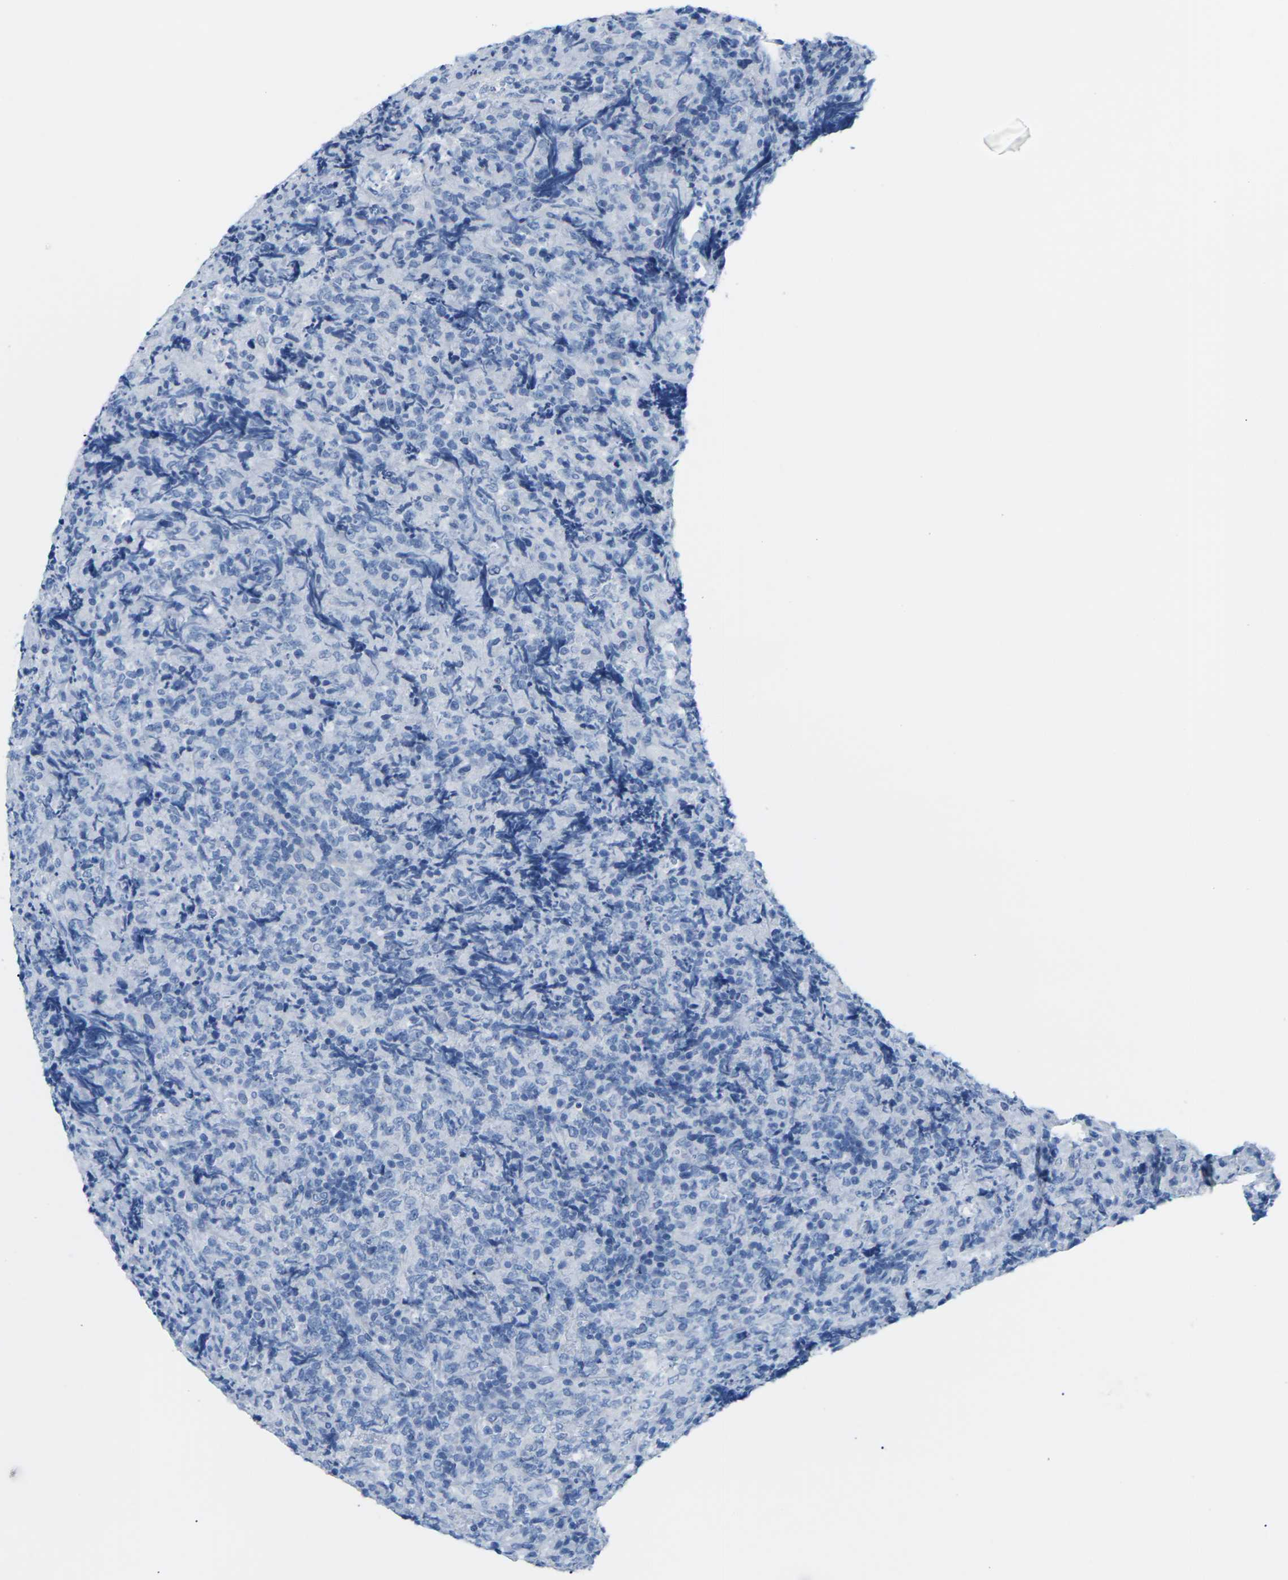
{"staining": {"intensity": "negative", "quantity": "none", "location": "none"}, "tissue": "lymphoma", "cell_type": "Tumor cells", "image_type": "cancer", "snomed": [{"axis": "morphology", "description": "Malignant lymphoma, non-Hodgkin's type, High grade"}, {"axis": "topography", "description": "Tonsil"}], "caption": "Human lymphoma stained for a protein using immunohistochemistry reveals no positivity in tumor cells.", "gene": "SLC12A1", "patient": {"sex": "female", "age": 36}}